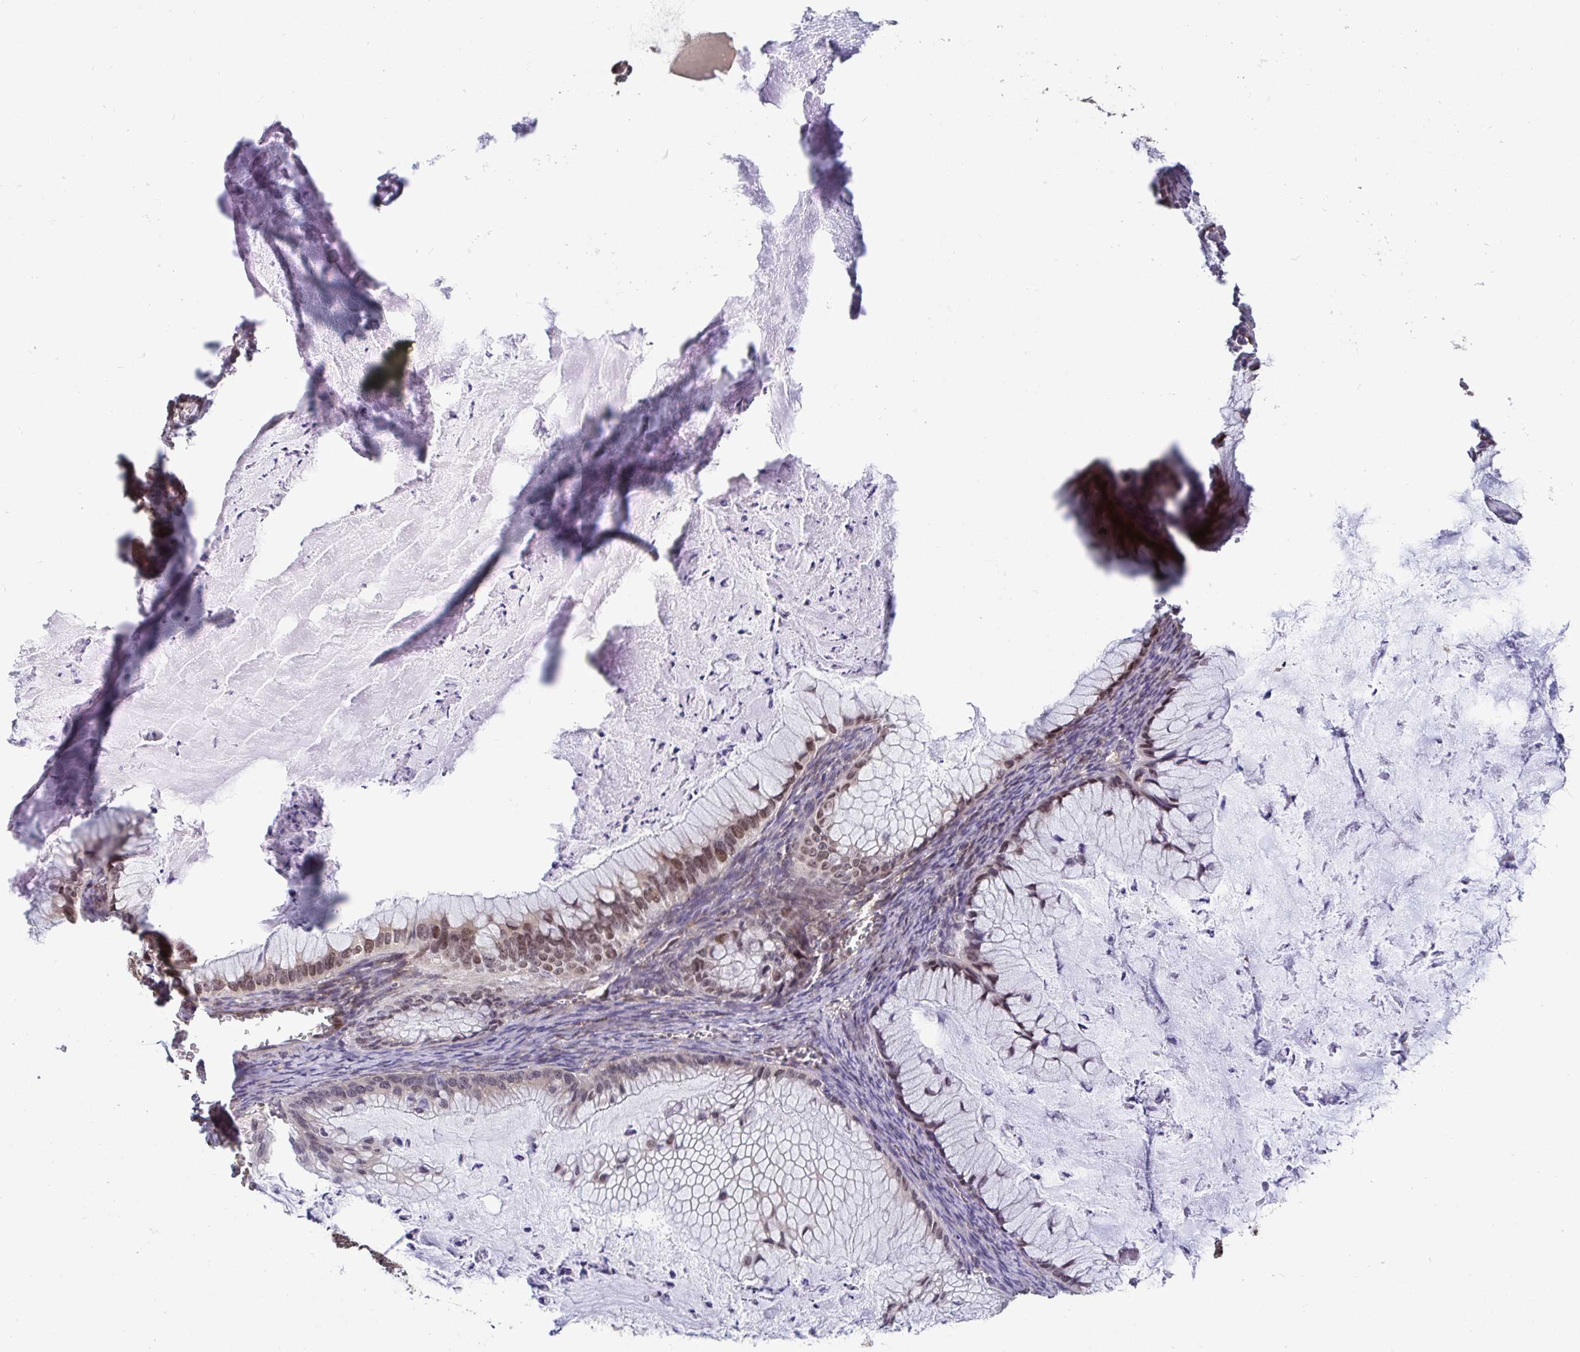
{"staining": {"intensity": "weak", "quantity": ">75%", "location": "cytoplasmic/membranous,nuclear"}, "tissue": "ovarian cancer", "cell_type": "Tumor cells", "image_type": "cancer", "snomed": [{"axis": "morphology", "description": "Cystadenocarcinoma, mucinous, NOS"}, {"axis": "topography", "description": "Ovary"}], "caption": "Ovarian cancer (mucinous cystadenocarcinoma) stained for a protein displays weak cytoplasmic/membranous and nuclear positivity in tumor cells.", "gene": "ATP5MJ", "patient": {"sex": "female", "age": 72}}